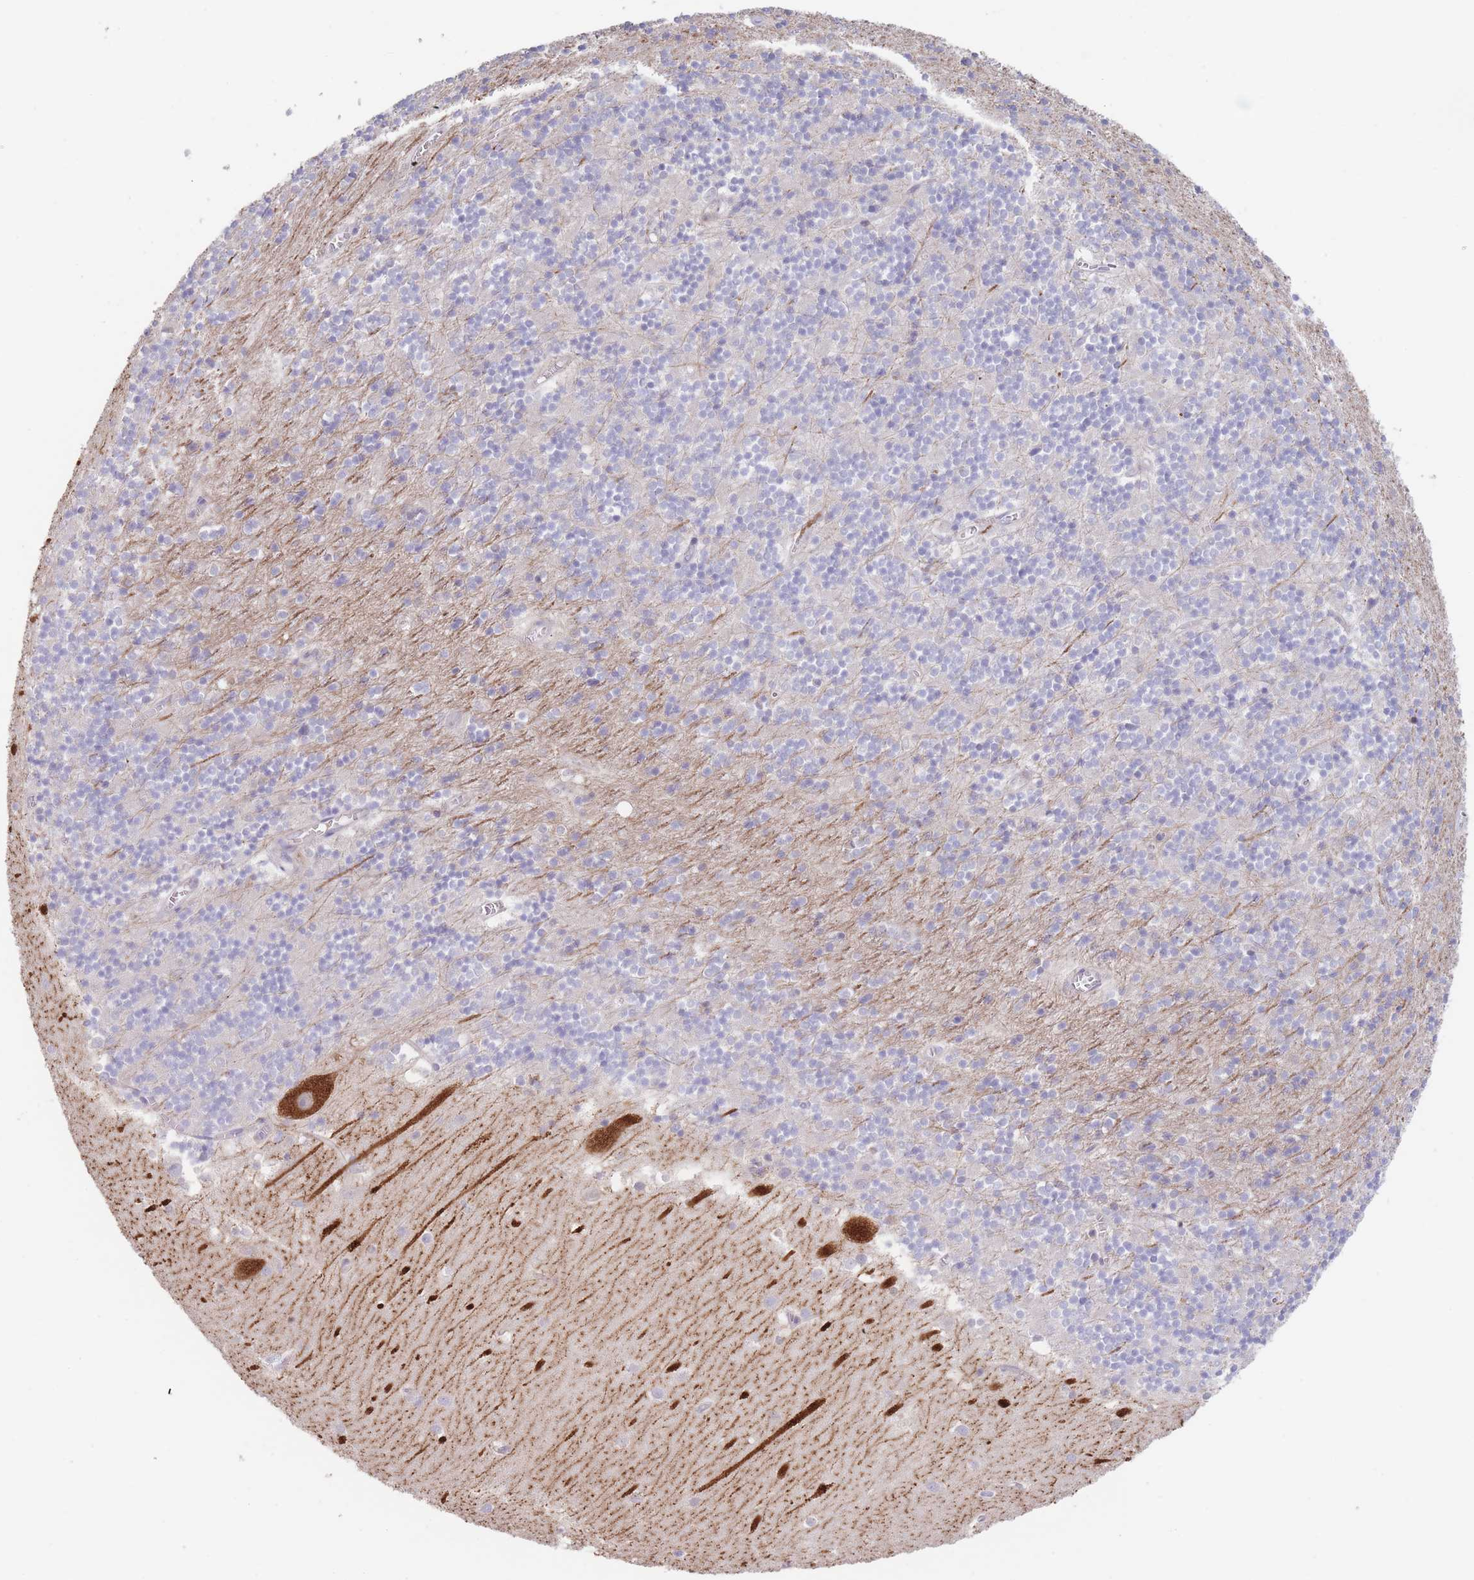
{"staining": {"intensity": "negative", "quantity": "none", "location": "none"}, "tissue": "cerebellum", "cell_type": "Cells in granular layer", "image_type": "normal", "snomed": [{"axis": "morphology", "description": "Normal tissue, NOS"}, {"axis": "topography", "description": "Cerebellum"}], "caption": "Protein analysis of normal cerebellum shows no significant positivity in cells in granular layer. The staining was performed using DAB (3,3'-diaminobenzidine) to visualize the protein expression in brown, while the nuclei were stained in blue with hematoxylin (Magnification: 20x).", "gene": "ZNF281", "patient": {"sex": "male", "age": 54}}